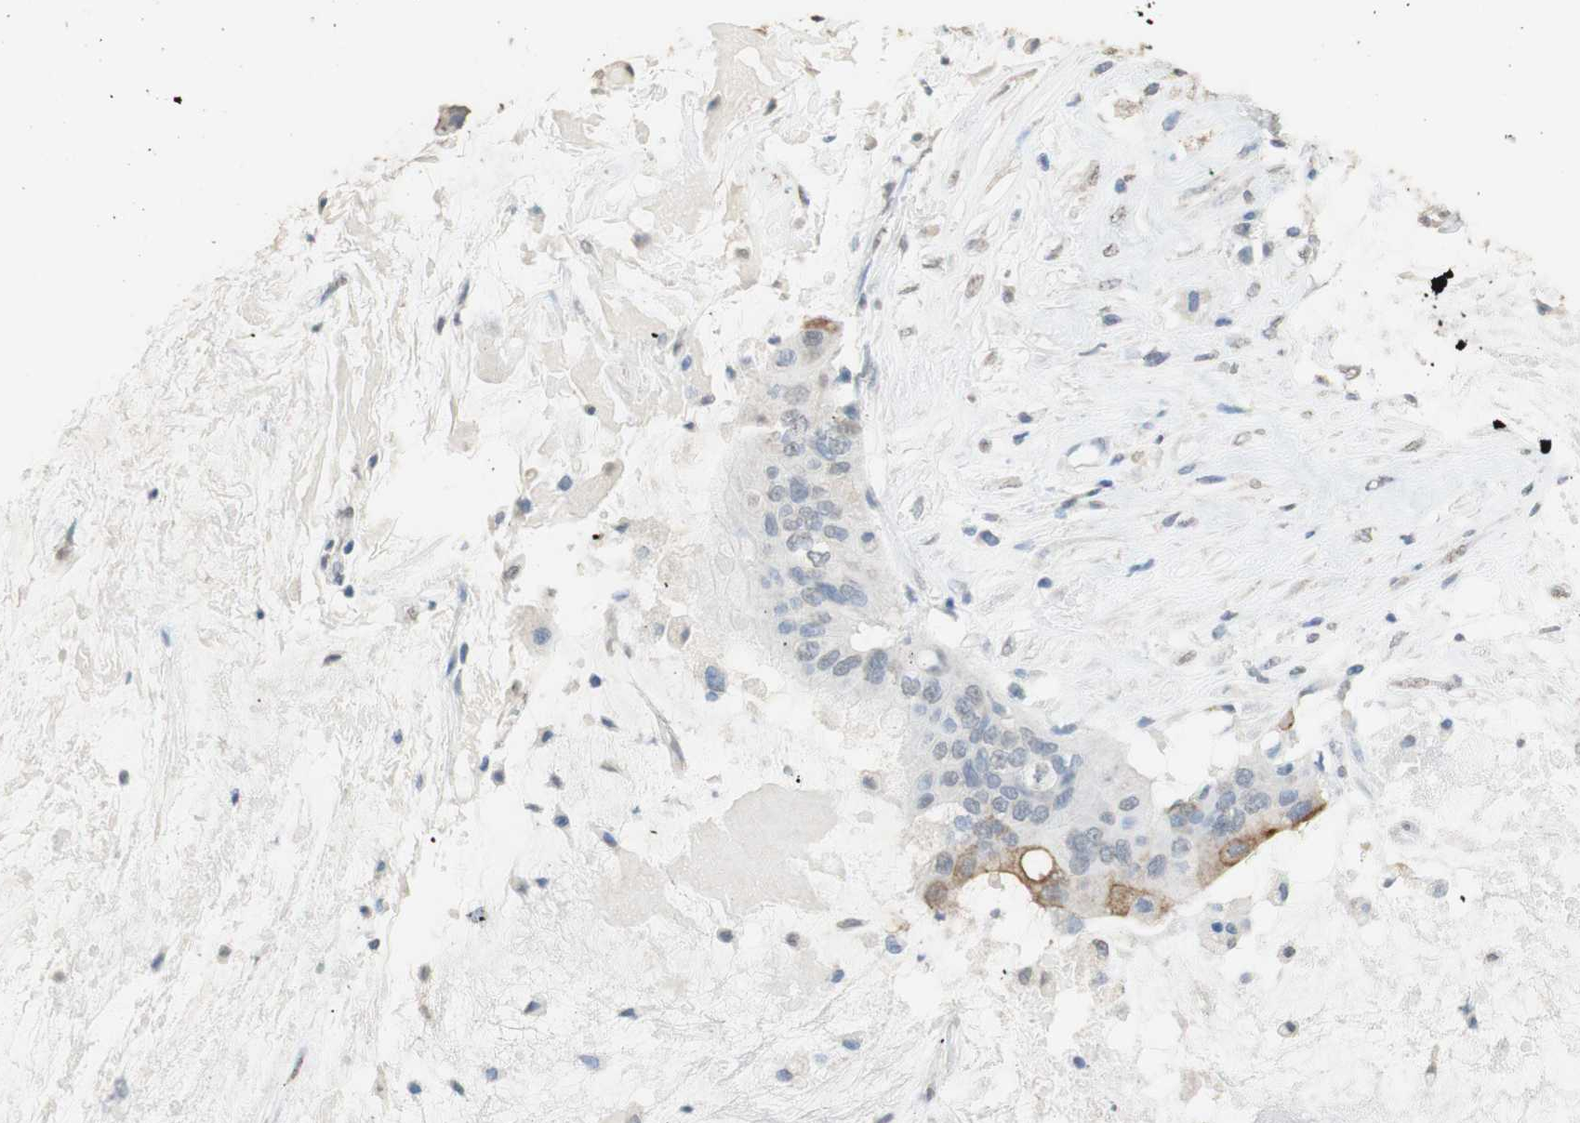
{"staining": {"intensity": "moderate", "quantity": "<25%", "location": "cytoplasmic/membranous"}, "tissue": "ovarian cancer", "cell_type": "Tumor cells", "image_type": "cancer", "snomed": [{"axis": "morphology", "description": "Cystadenocarcinoma, mucinous, NOS"}, {"axis": "topography", "description": "Ovary"}], "caption": "A brown stain shows moderate cytoplasmic/membranous expression of a protein in human mucinous cystadenocarcinoma (ovarian) tumor cells.", "gene": "L1CAM", "patient": {"sex": "female", "age": 80}}